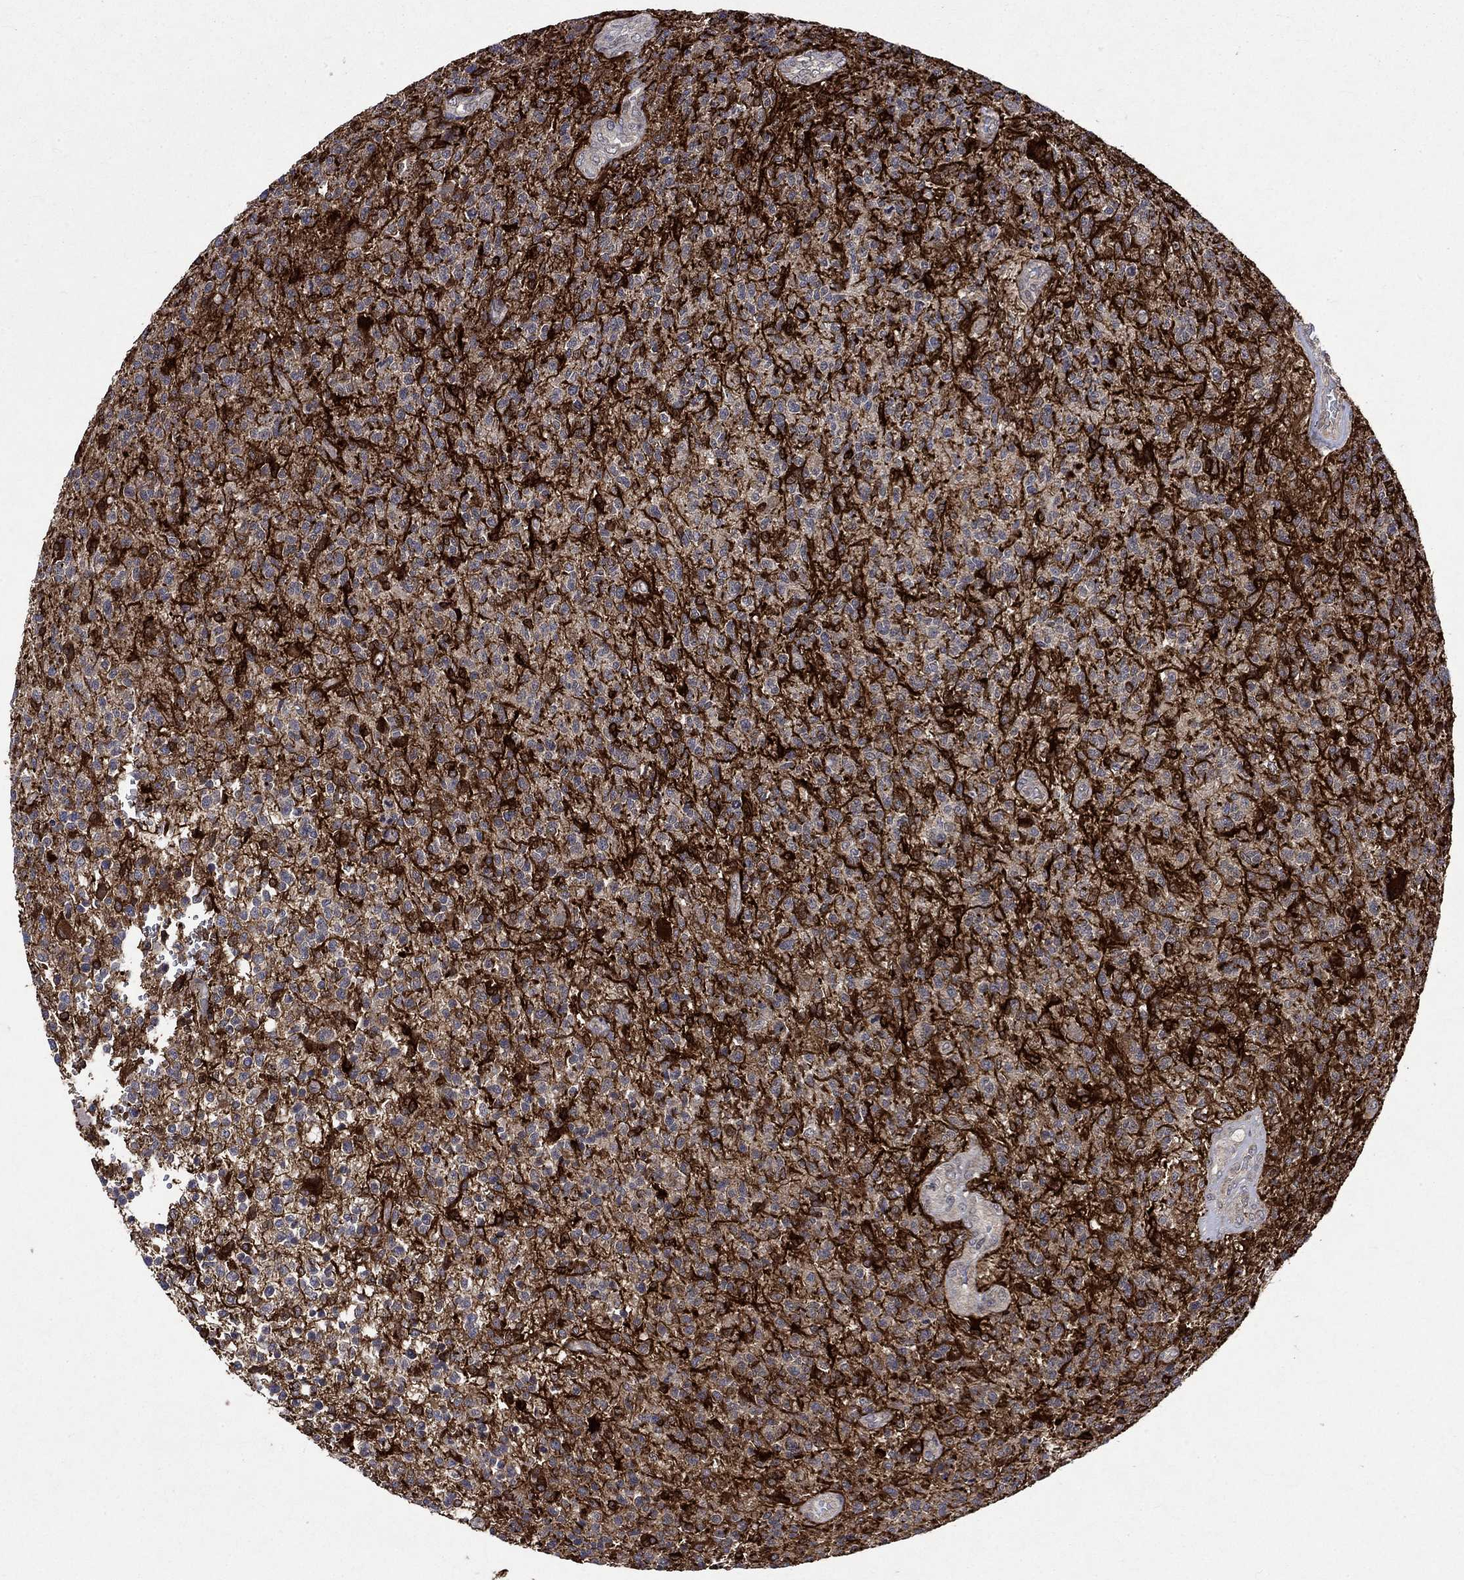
{"staining": {"intensity": "strong", "quantity": "25%-75%", "location": "cytoplasmic/membranous"}, "tissue": "glioma", "cell_type": "Tumor cells", "image_type": "cancer", "snomed": [{"axis": "morphology", "description": "Glioma, malignant, High grade"}, {"axis": "topography", "description": "Brain"}], "caption": "A photomicrograph of malignant glioma (high-grade) stained for a protein shows strong cytoplasmic/membranous brown staining in tumor cells.", "gene": "CRYAB", "patient": {"sex": "male", "age": 56}}